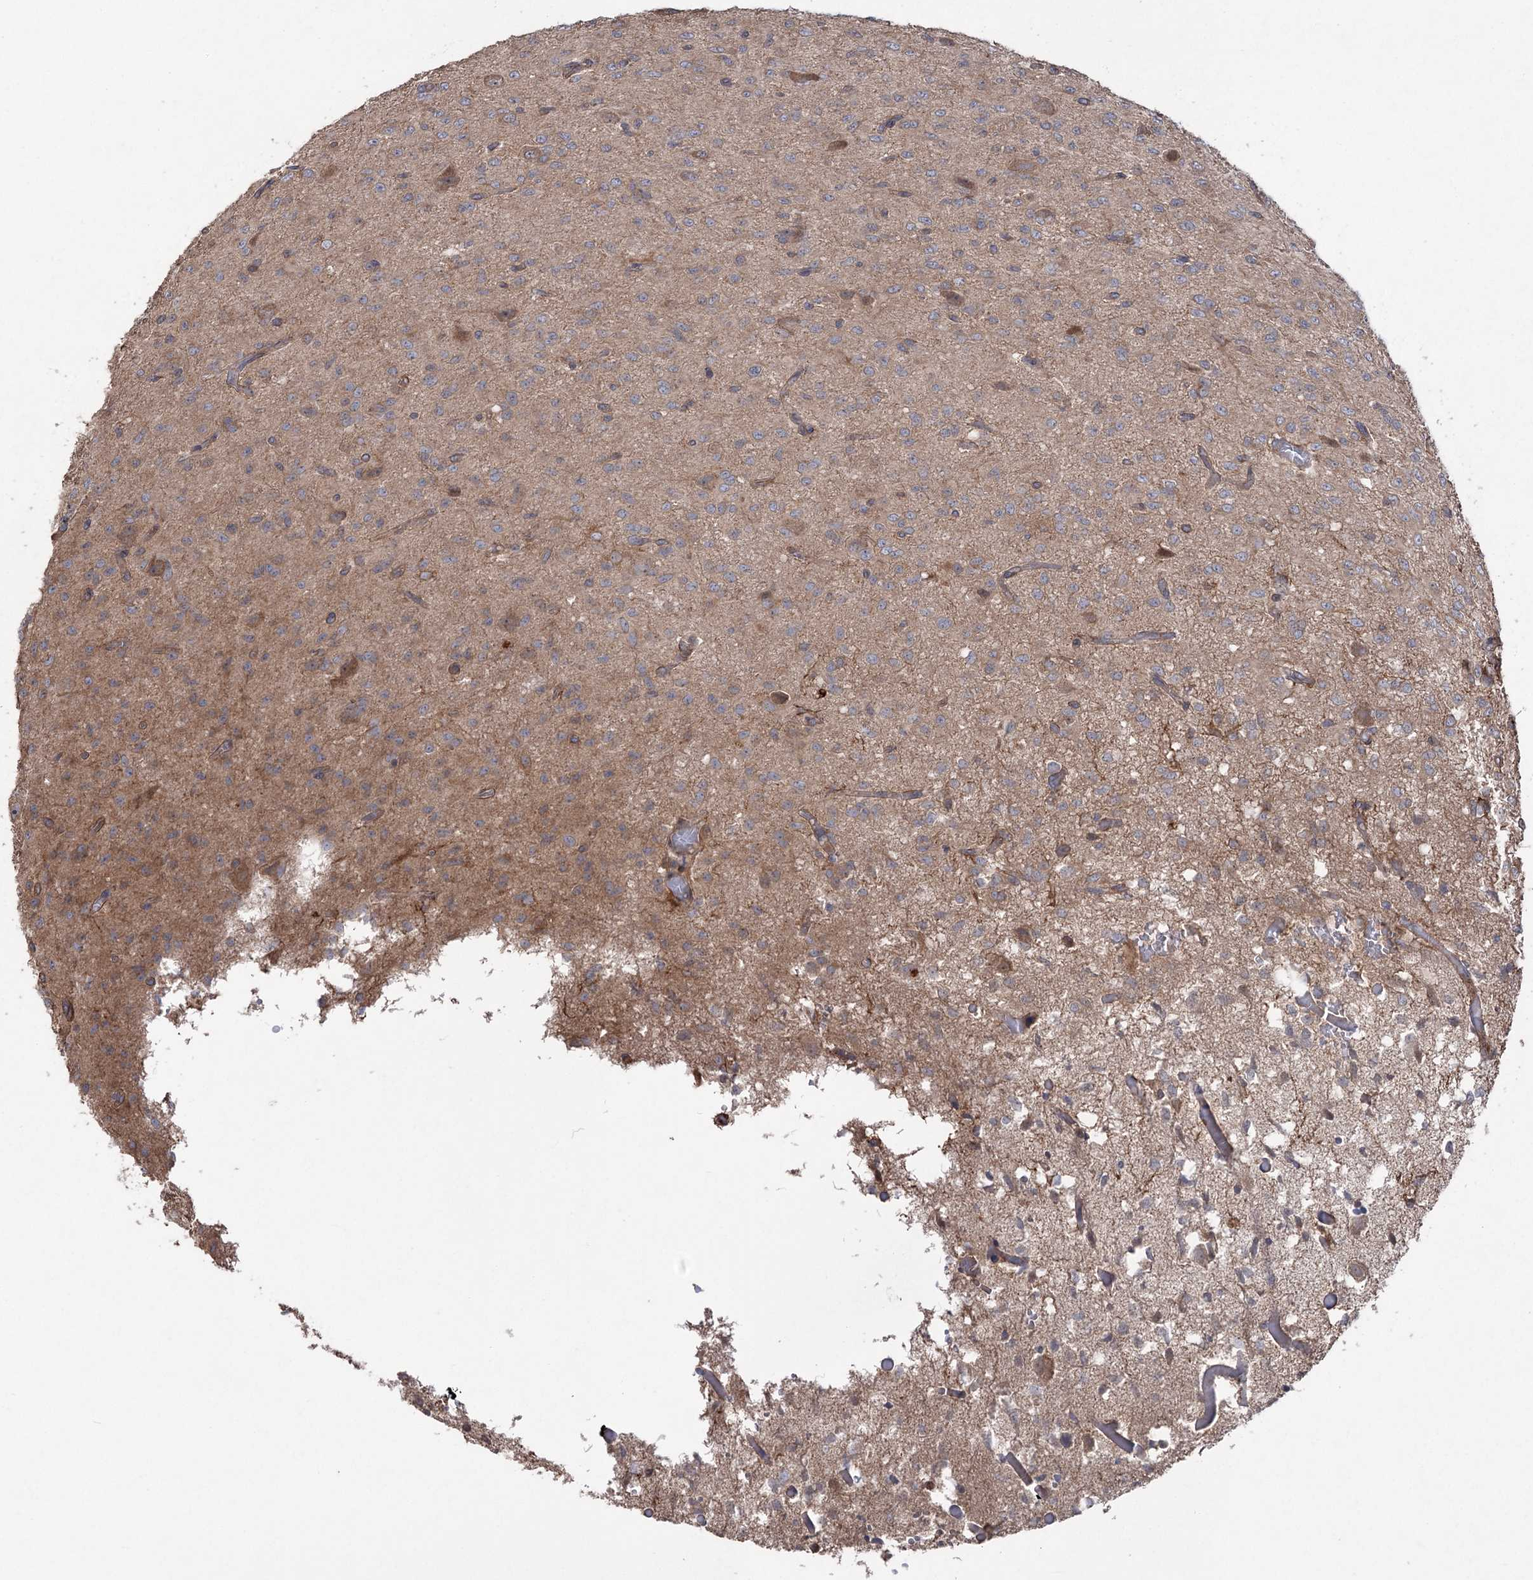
{"staining": {"intensity": "weak", "quantity": "<25%", "location": "cytoplasmic/membranous"}, "tissue": "glioma", "cell_type": "Tumor cells", "image_type": "cancer", "snomed": [{"axis": "morphology", "description": "Glioma, malignant, High grade"}, {"axis": "topography", "description": "Brain"}], "caption": "Tumor cells show no significant positivity in malignant high-grade glioma.", "gene": "LARS2", "patient": {"sex": "female", "age": 59}}